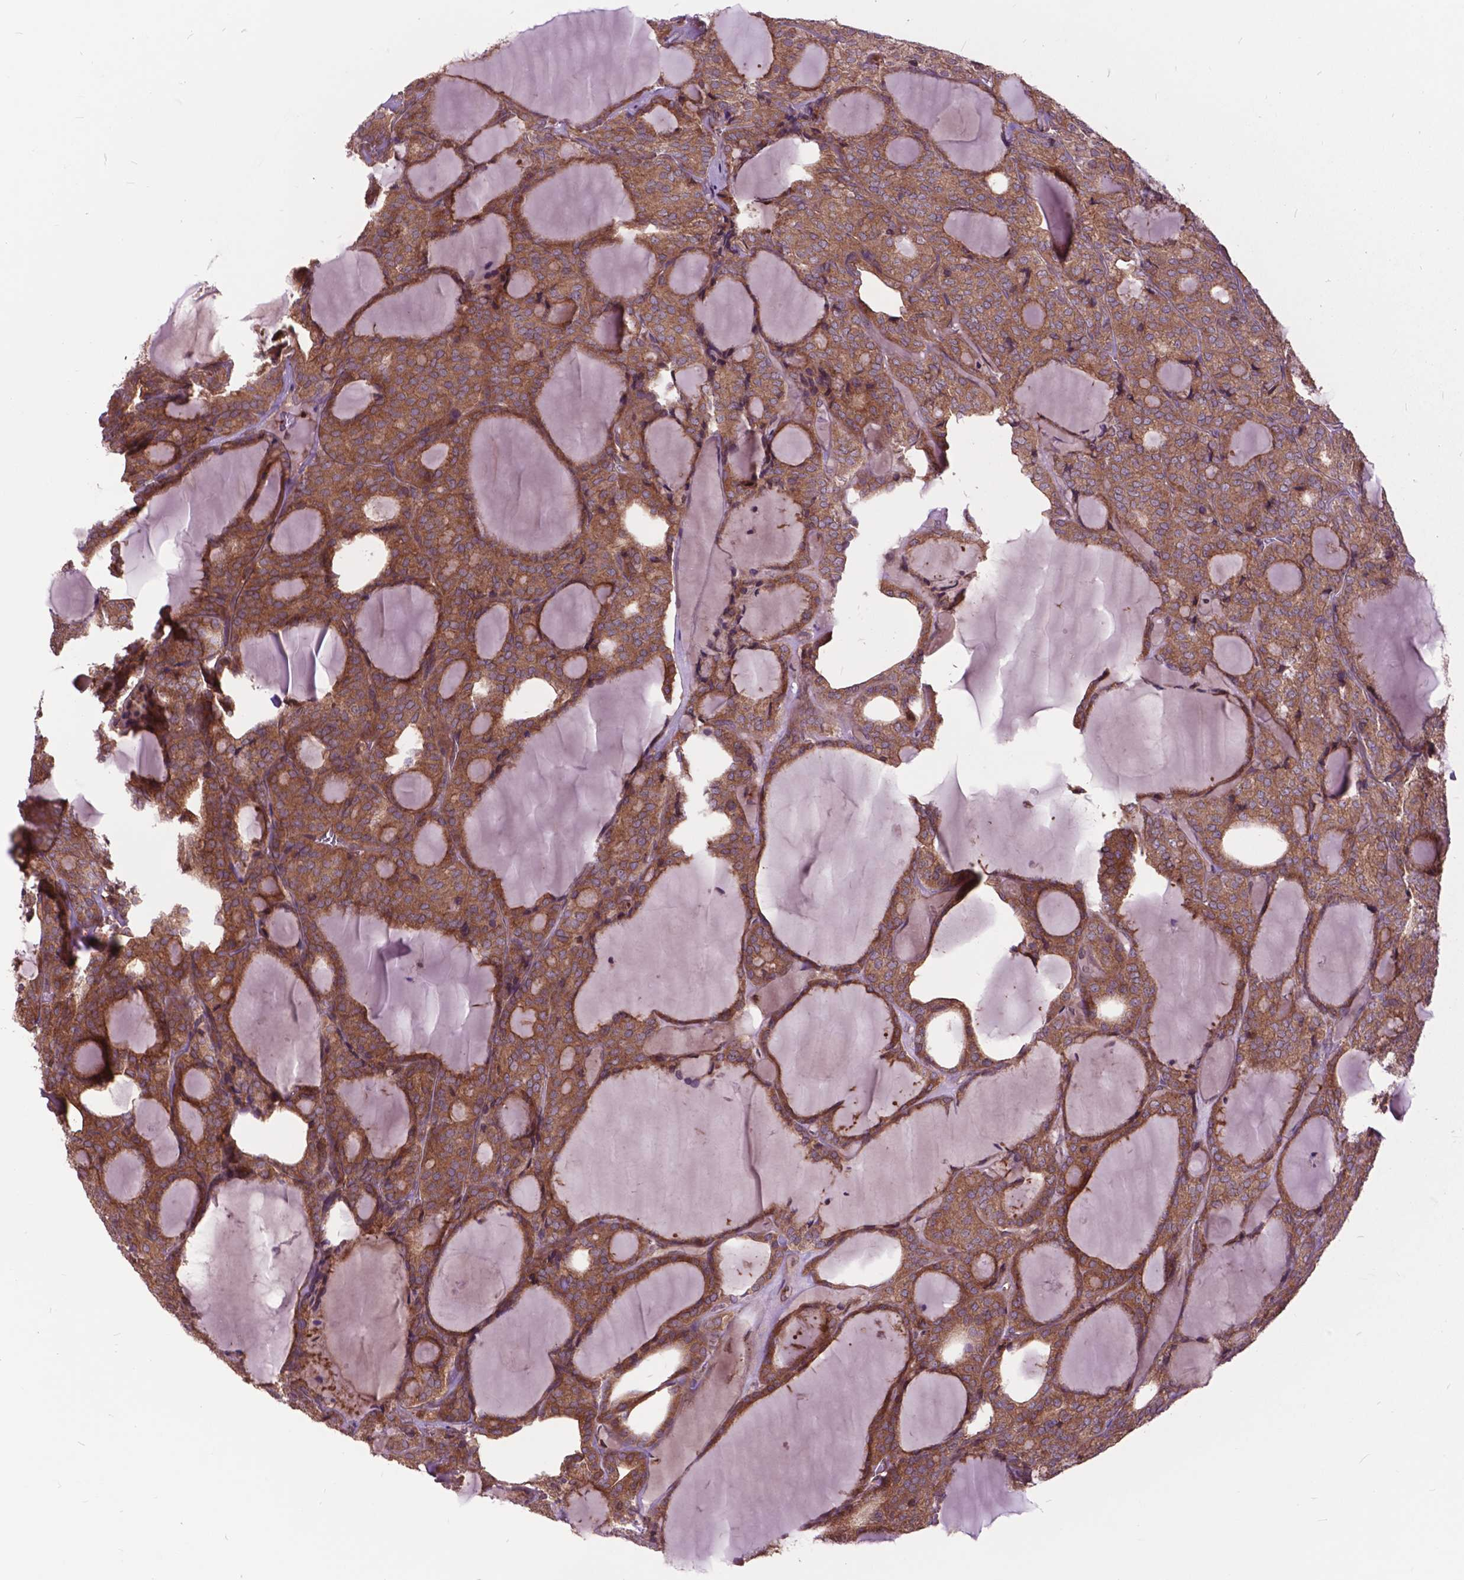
{"staining": {"intensity": "moderate", "quantity": ">75%", "location": "cytoplasmic/membranous"}, "tissue": "thyroid cancer", "cell_type": "Tumor cells", "image_type": "cancer", "snomed": [{"axis": "morphology", "description": "Follicular adenoma carcinoma, NOS"}, {"axis": "topography", "description": "Thyroid gland"}], "caption": "This micrograph exhibits follicular adenoma carcinoma (thyroid) stained with IHC to label a protein in brown. The cytoplasmic/membranous of tumor cells show moderate positivity for the protein. Nuclei are counter-stained blue.", "gene": "ARAF", "patient": {"sex": "male", "age": 74}}